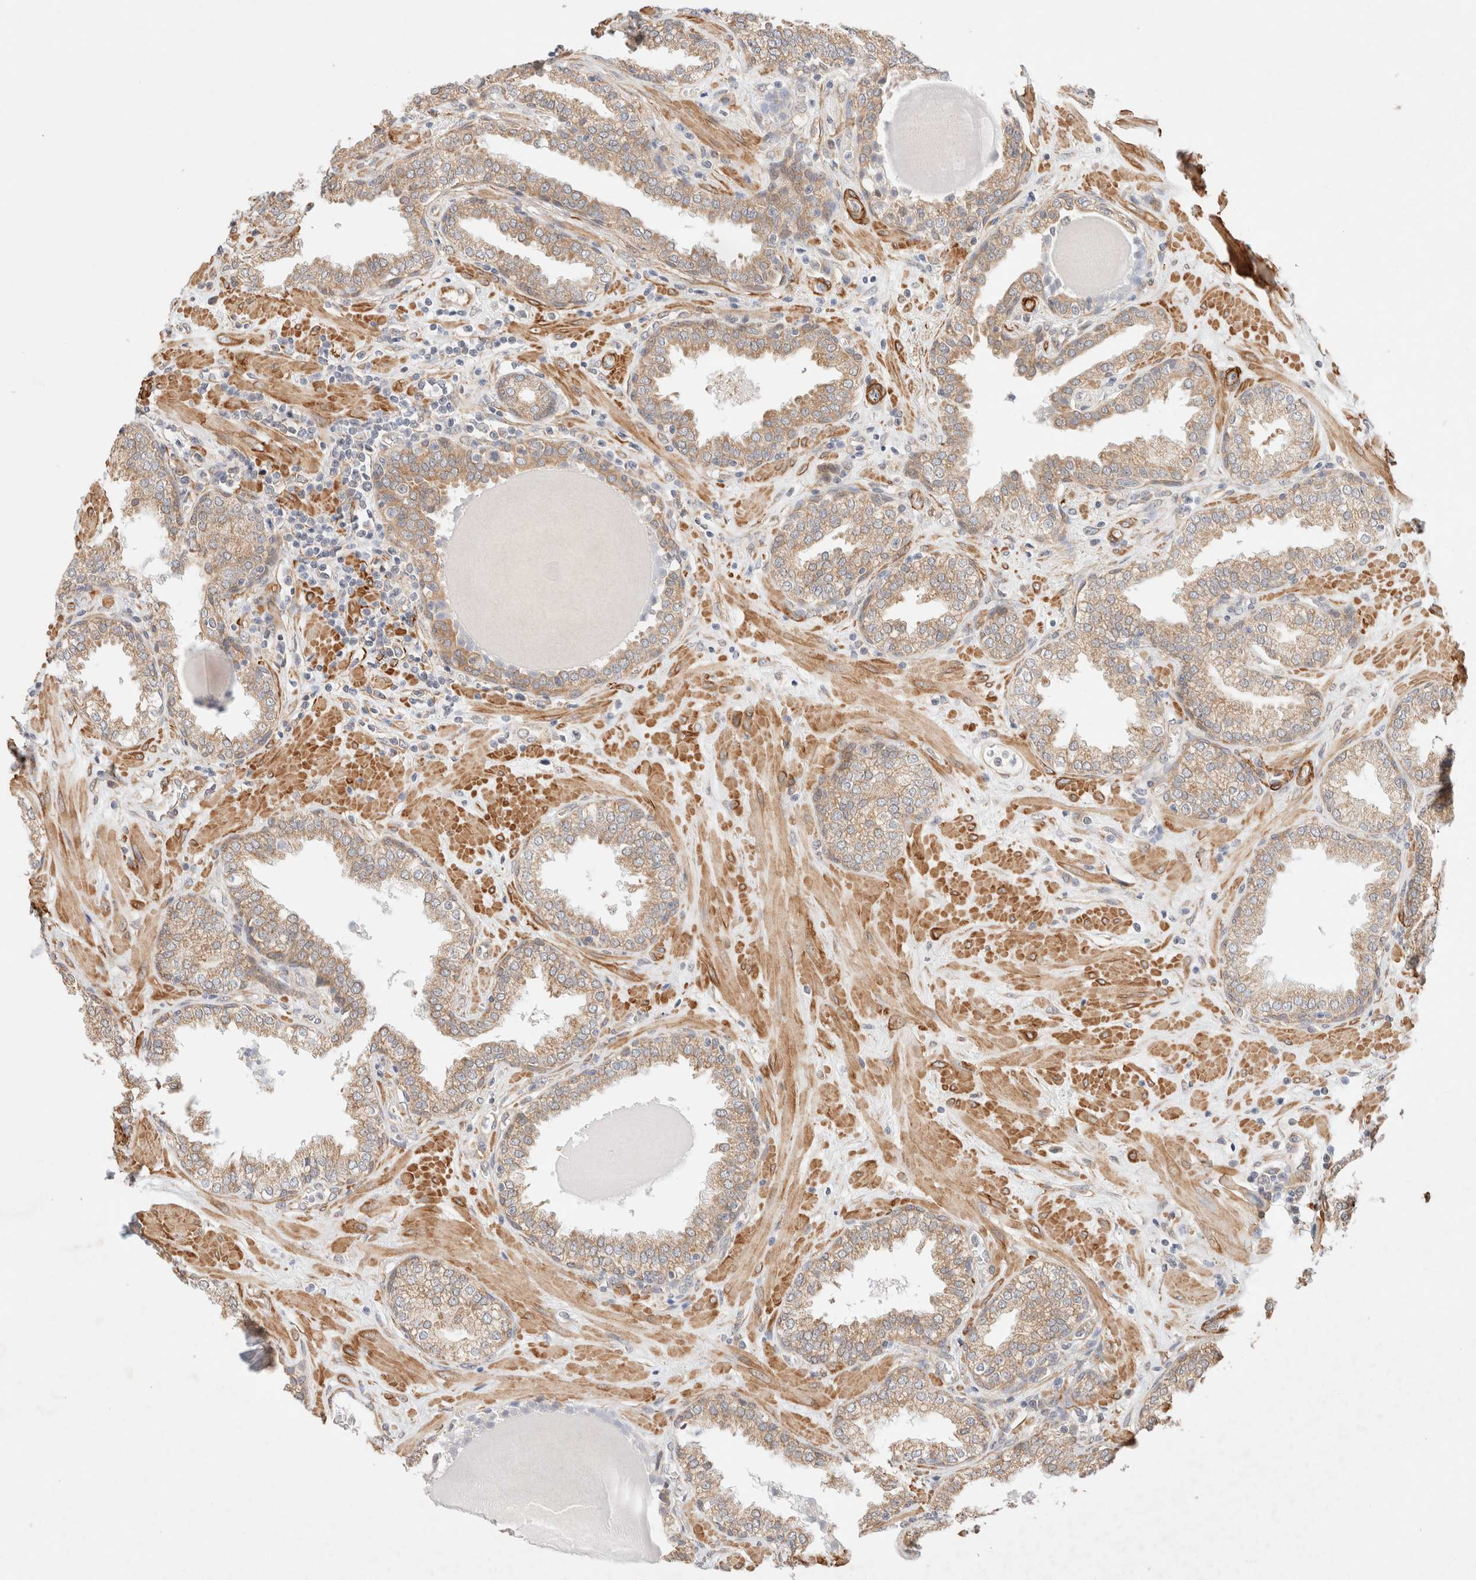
{"staining": {"intensity": "moderate", "quantity": ">75%", "location": "cytoplasmic/membranous"}, "tissue": "prostate", "cell_type": "Glandular cells", "image_type": "normal", "snomed": [{"axis": "morphology", "description": "Normal tissue, NOS"}, {"axis": "topography", "description": "Prostate"}], "caption": "A high-resolution photomicrograph shows immunohistochemistry (IHC) staining of unremarkable prostate, which reveals moderate cytoplasmic/membranous expression in about >75% of glandular cells.", "gene": "RRP15", "patient": {"sex": "male", "age": 51}}